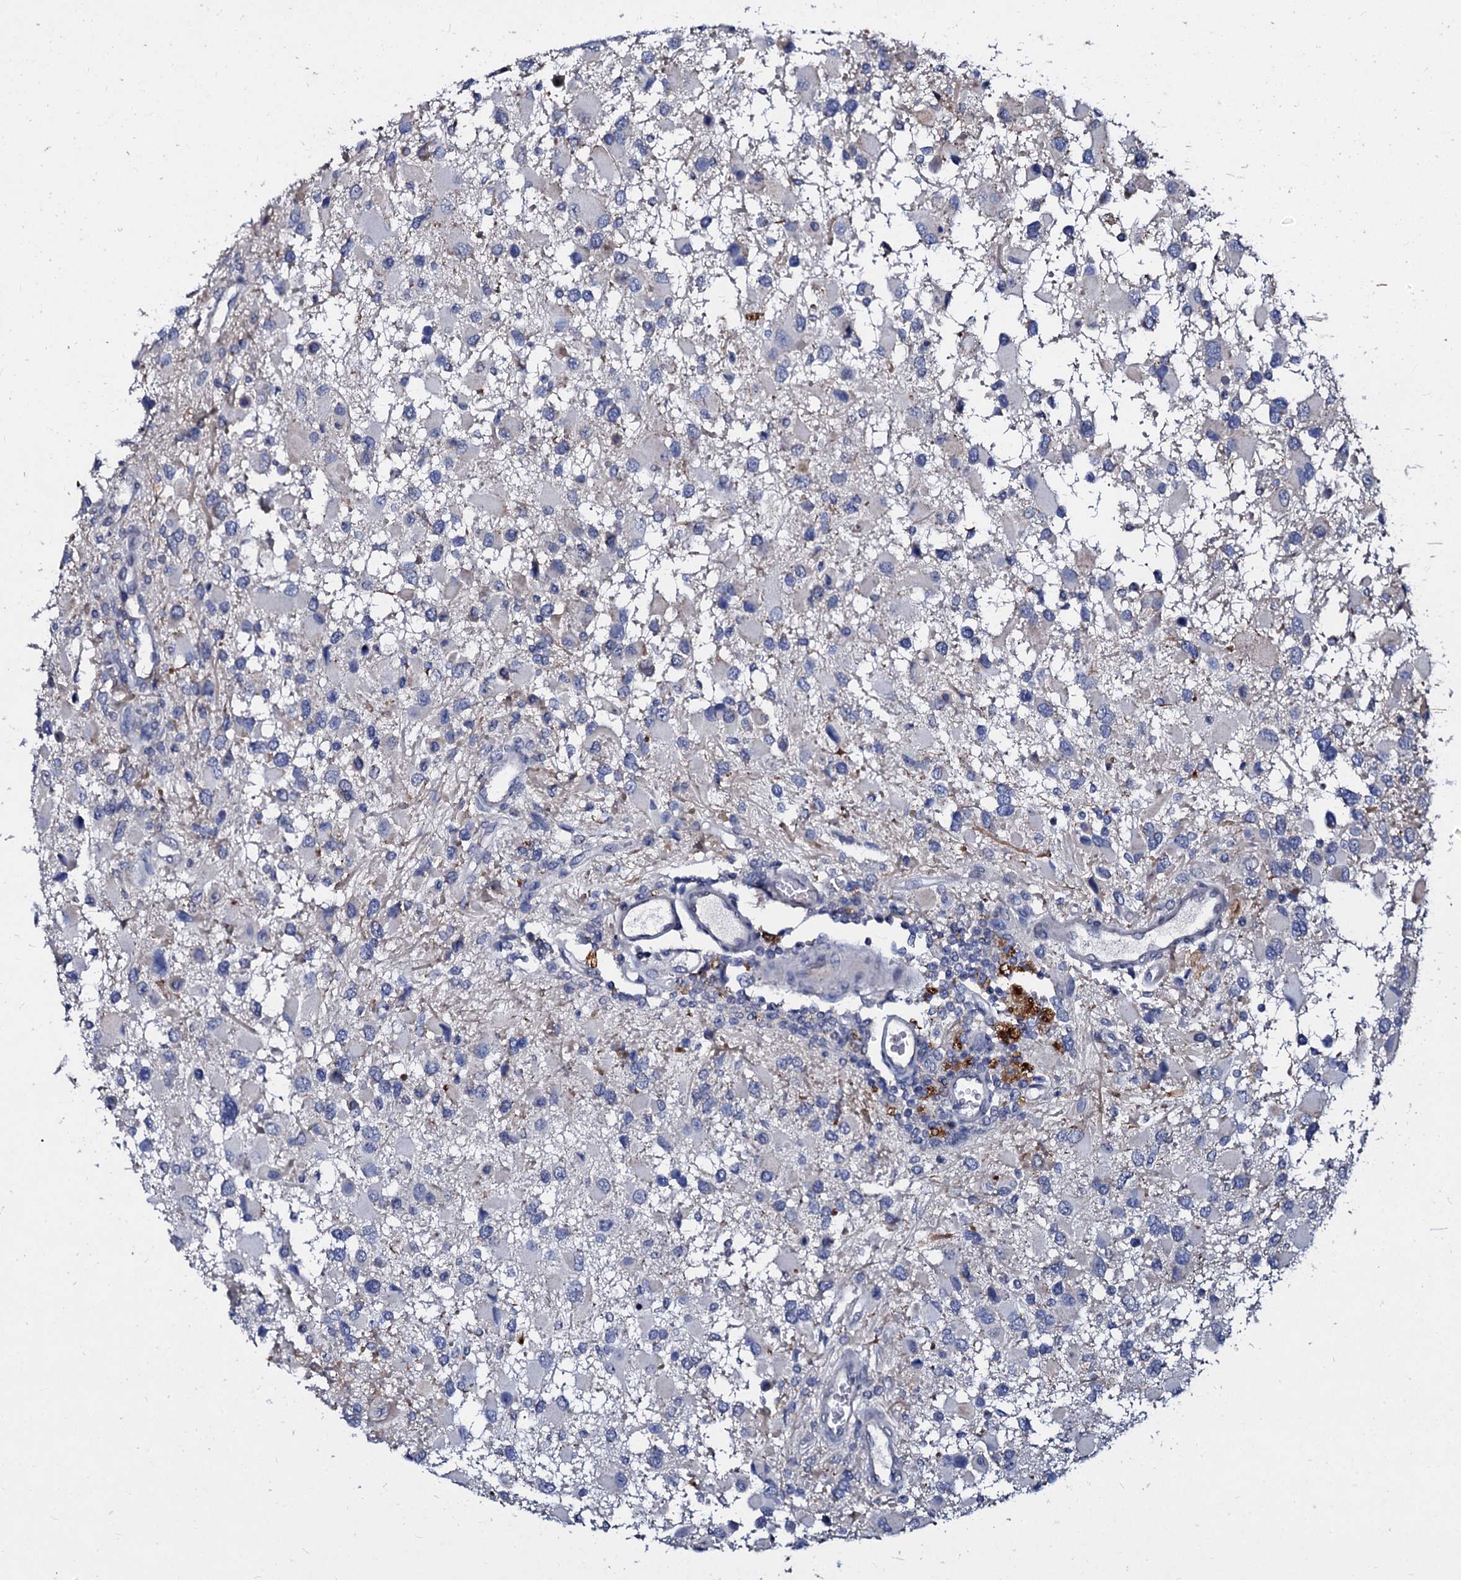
{"staining": {"intensity": "negative", "quantity": "none", "location": "none"}, "tissue": "glioma", "cell_type": "Tumor cells", "image_type": "cancer", "snomed": [{"axis": "morphology", "description": "Glioma, malignant, High grade"}, {"axis": "topography", "description": "Brain"}], "caption": "Malignant high-grade glioma was stained to show a protein in brown. There is no significant positivity in tumor cells.", "gene": "SLC37A4", "patient": {"sex": "male", "age": 53}}